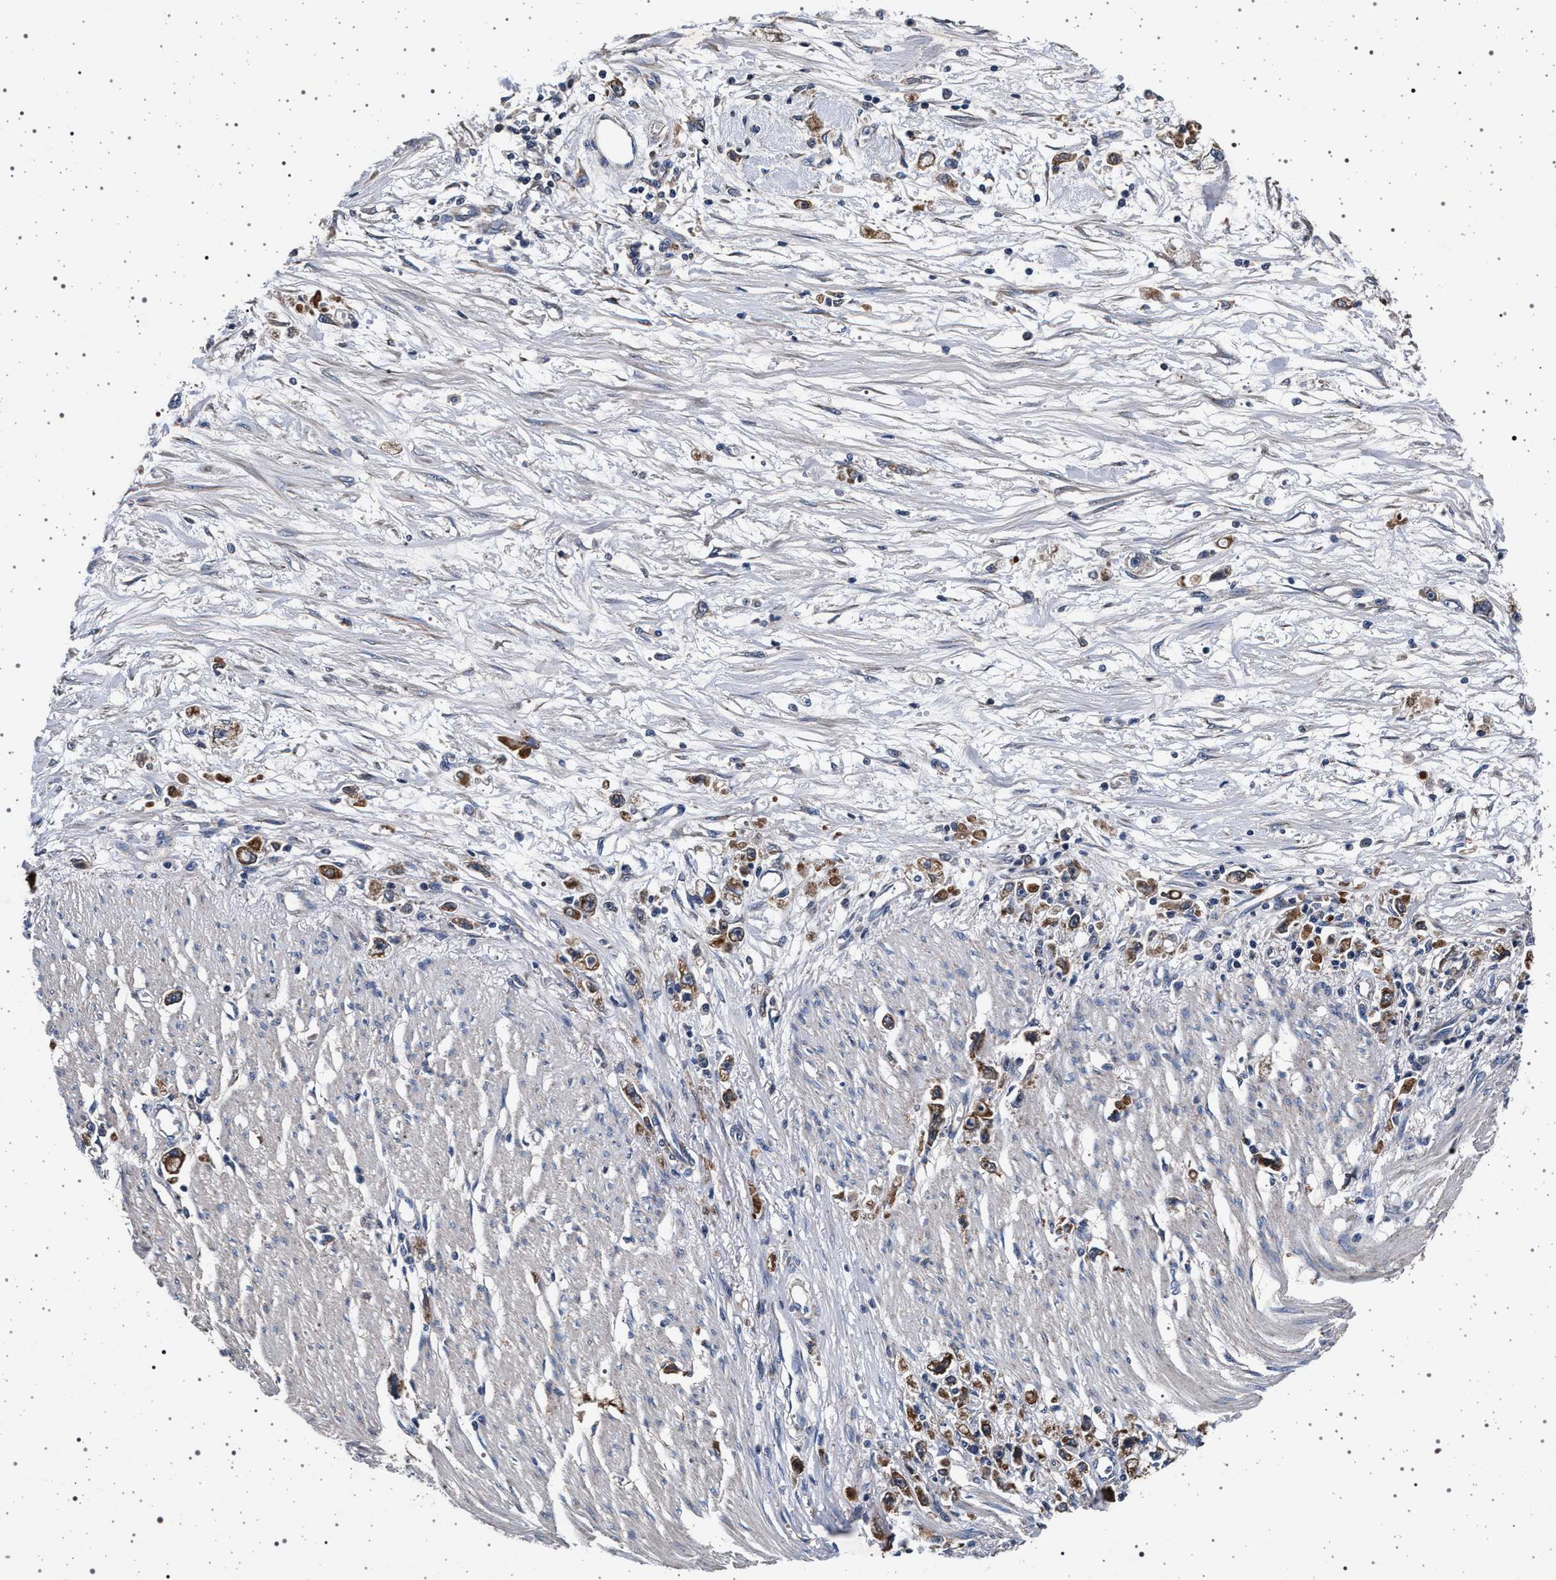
{"staining": {"intensity": "moderate", "quantity": ">75%", "location": "cytoplasmic/membranous"}, "tissue": "stomach cancer", "cell_type": "Tumor cells", "image_type": "cancer", "snomed": [{"axis": "morphology", "description": "Adenocarcinoma, NOS"}, {"axis": "topography", "description": "Stomach"}], "caption": "Approximately >75% of tumor cells in stomach cancer (adenocarcinoma) demonstrate moderate cytoplasmic/membranous protein expression as visualized by brown immunohistochemical staining.", "gene": "MAP3K2", "patient": {"sex": "female", "age": 59}}